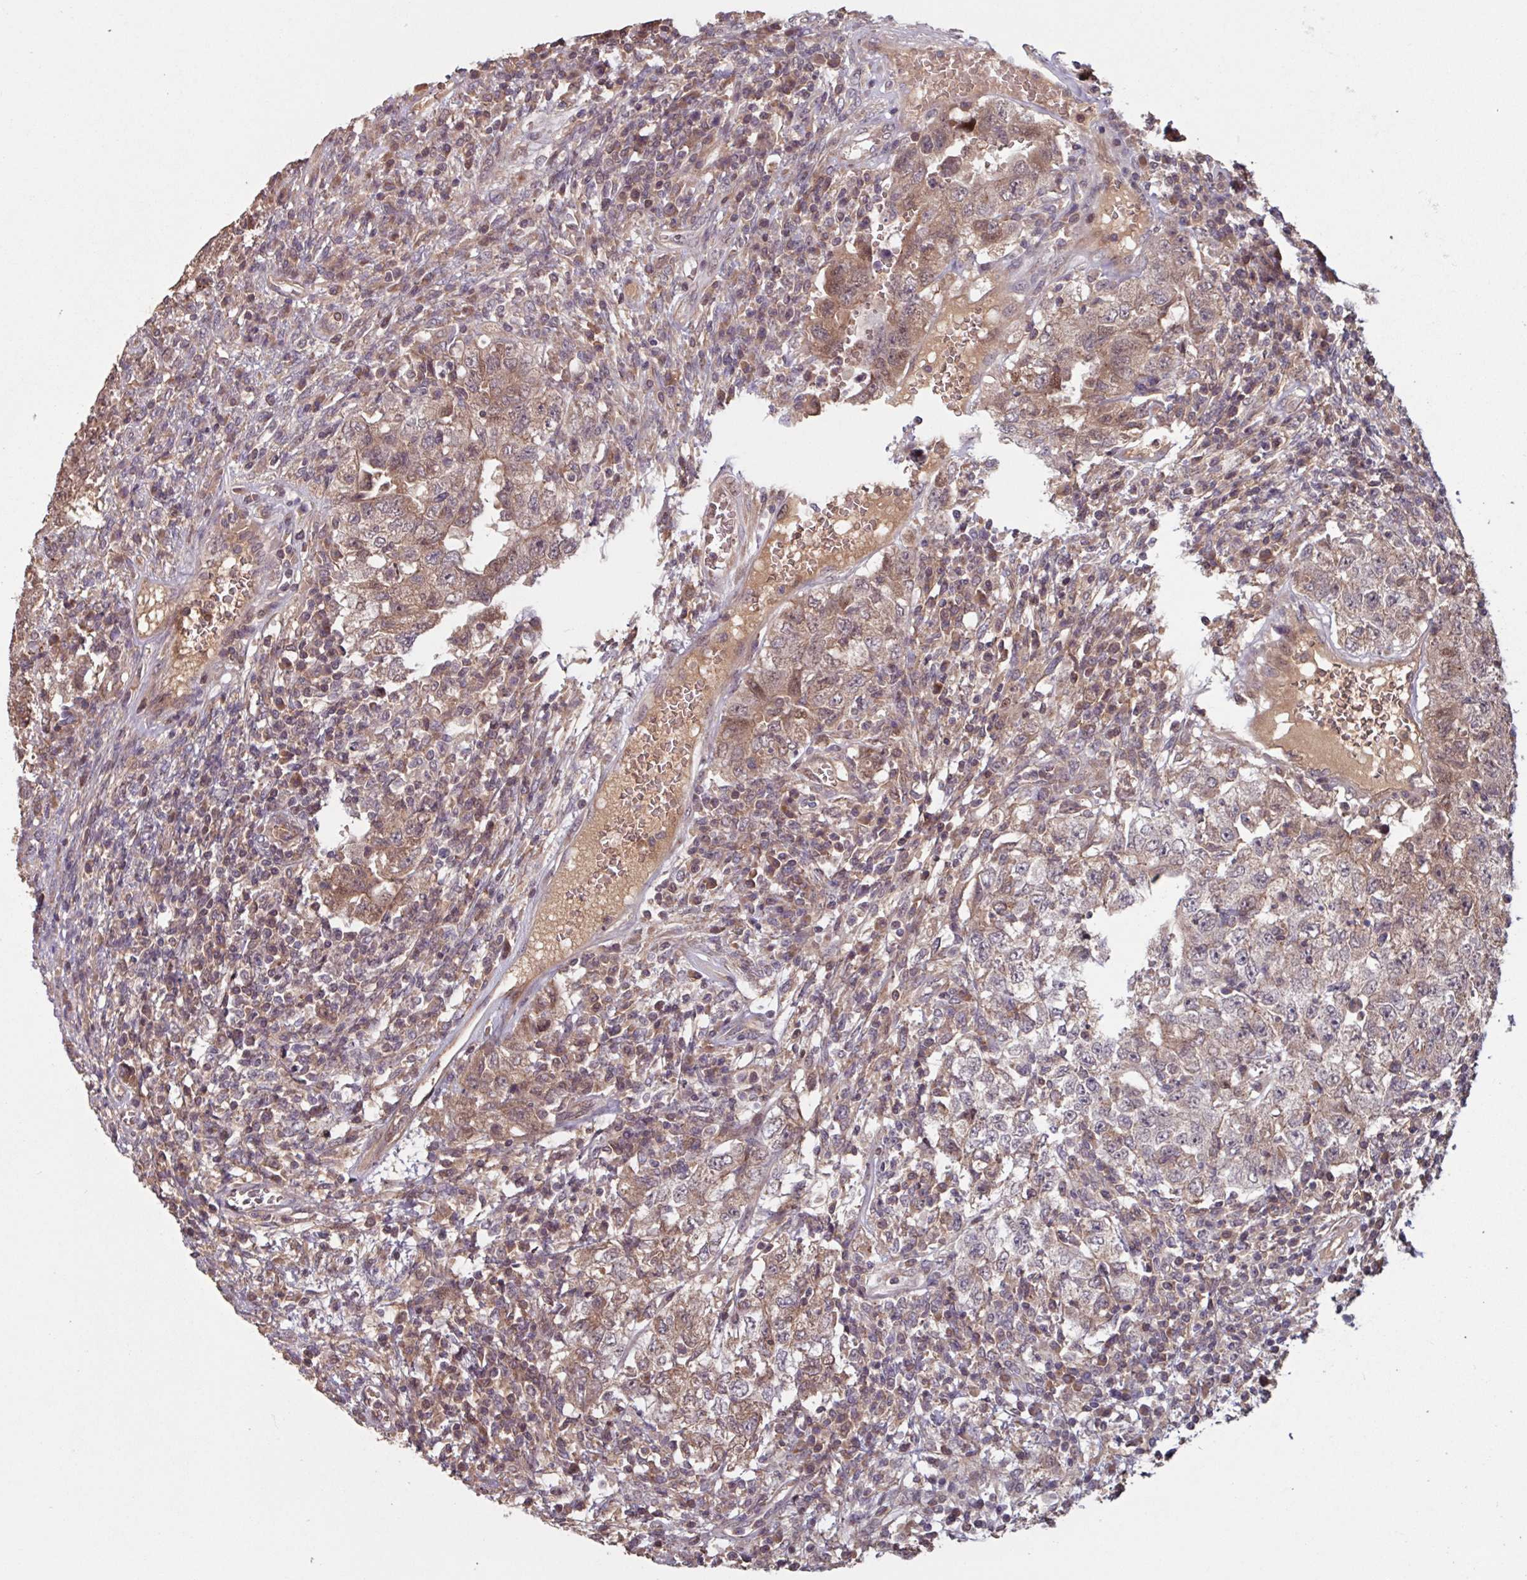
{"staining": {"intensity": "moderate", "quantity": "25%-75%", "location": "cytoplasmic/membranous,nuclear"}, "tissue": "testis cancer", "cell_type": "Tumor cells", "image_type": "cancer", "snomed": [{"axis": "morphology", "description": "Carcinoma, Embryonal, NOS"}, {"axis": "topography", "description": "Testis"}], "caption": "Immunohistochemical staining of human embryonal carcinoma (testis) shows medium levels of moderate cytoplasmic/membranous and nuclear staining in approximately 25%-75% of tumor cells. The protein is stained brown, and the nuclei are stained in blue (DAB IHC with brightfield microscopy, high magnification).", "gene": "TMEM88", "patient": {"sex": "male", "age": 26}}